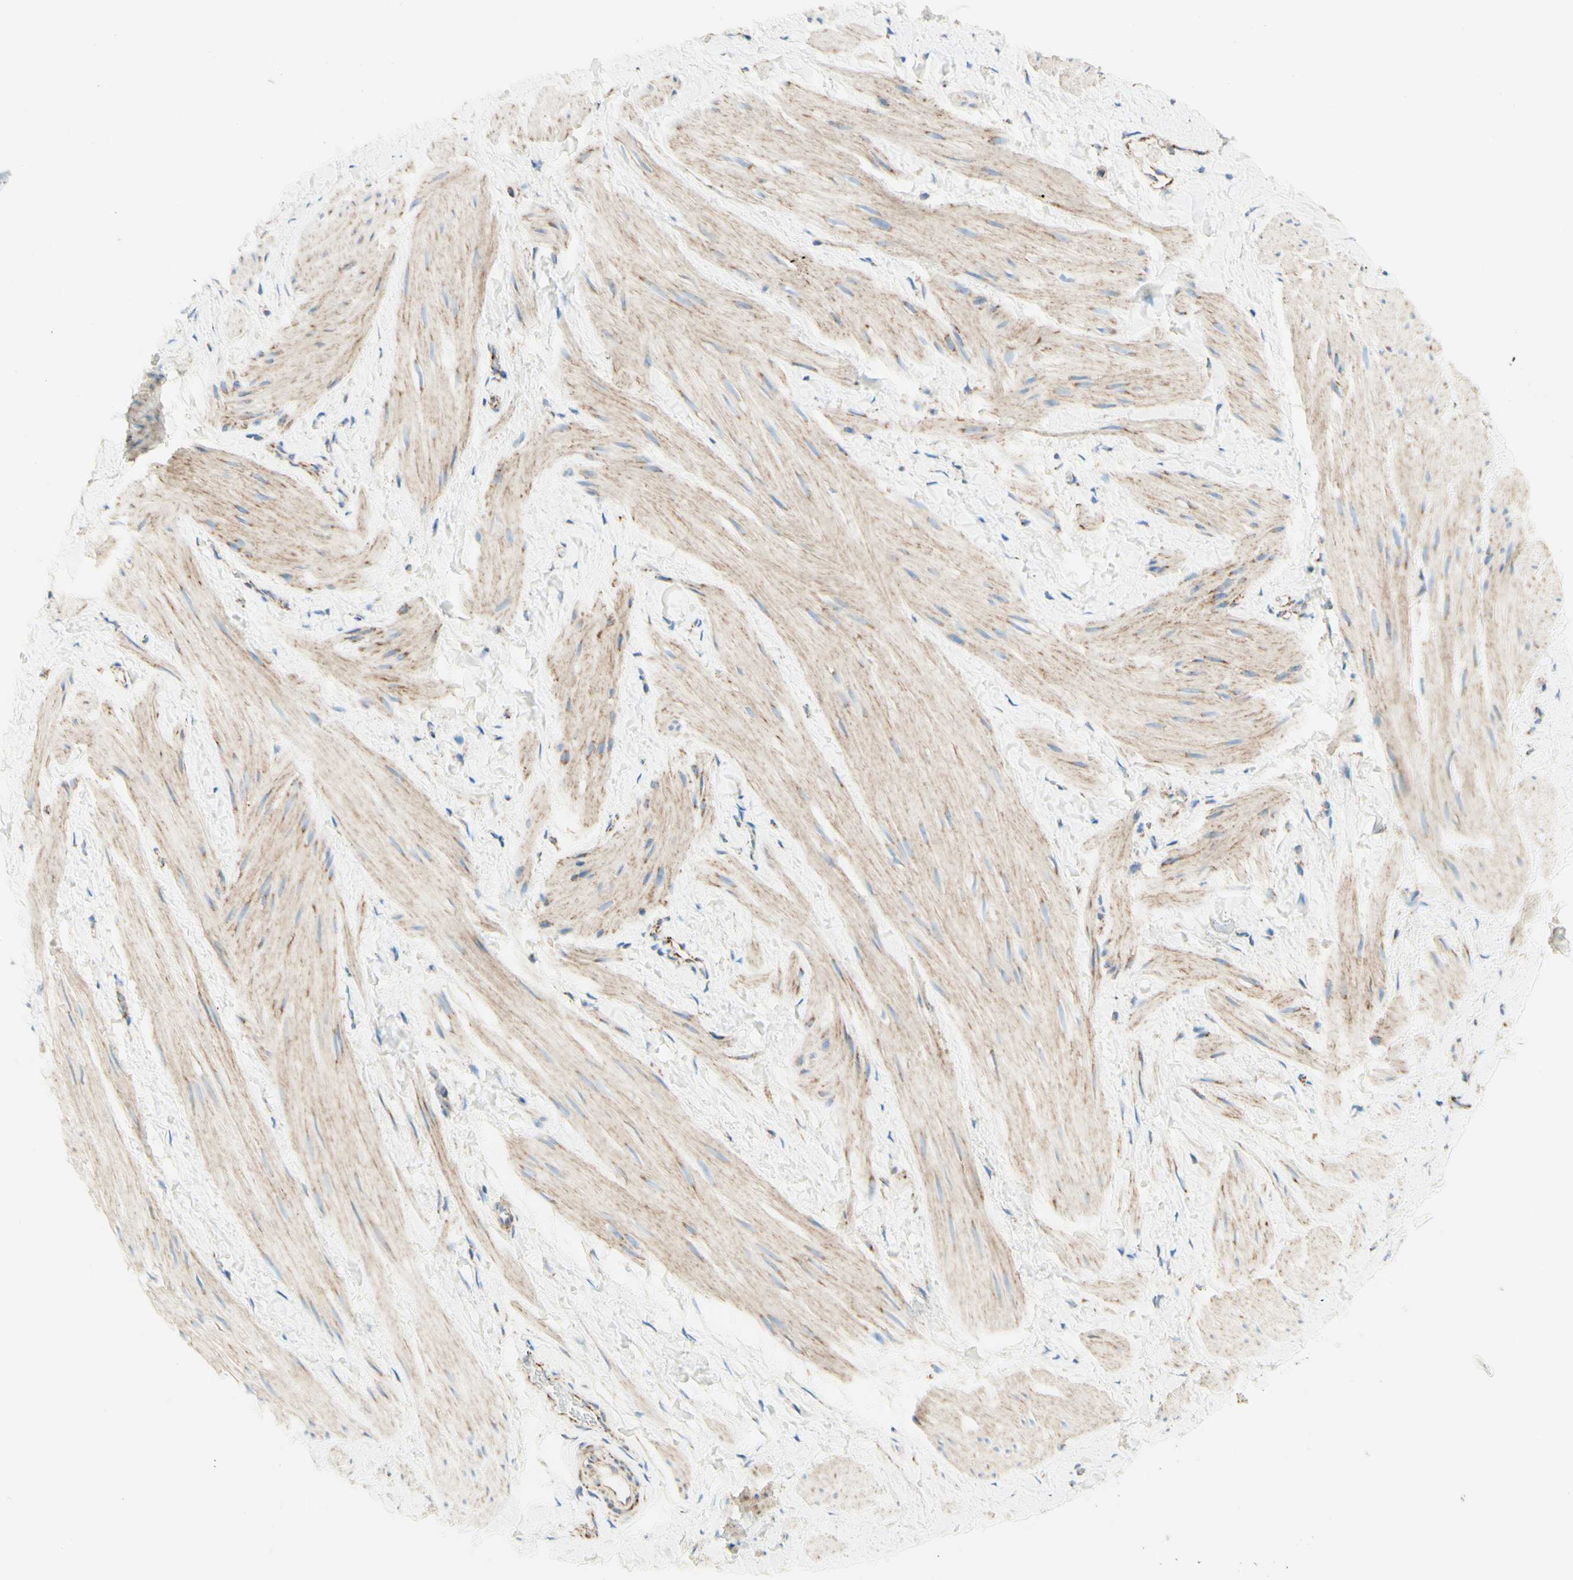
{"staining": {"intensity": "weak", "quantity": ">75%", "location": "cytoplasmic/membranous"}, "tissue": "smooth muscle", "cell_type": "Smooth muscle cells", "image_type": "normal", "snomed": [{"axis": "morphology", "description": "Normal tissue, NOS"}, {"axis": "topography", "description": "Smooth muscle"}], "caption": "Weak cytoplasmic/membranous staining for a protein is appreciated in about >75% of smooth muscle cells of normal smooth muscle using immunohistochemistry.", "gene": "ARMC10", "patient": {"sex": "male", "age": 16}}